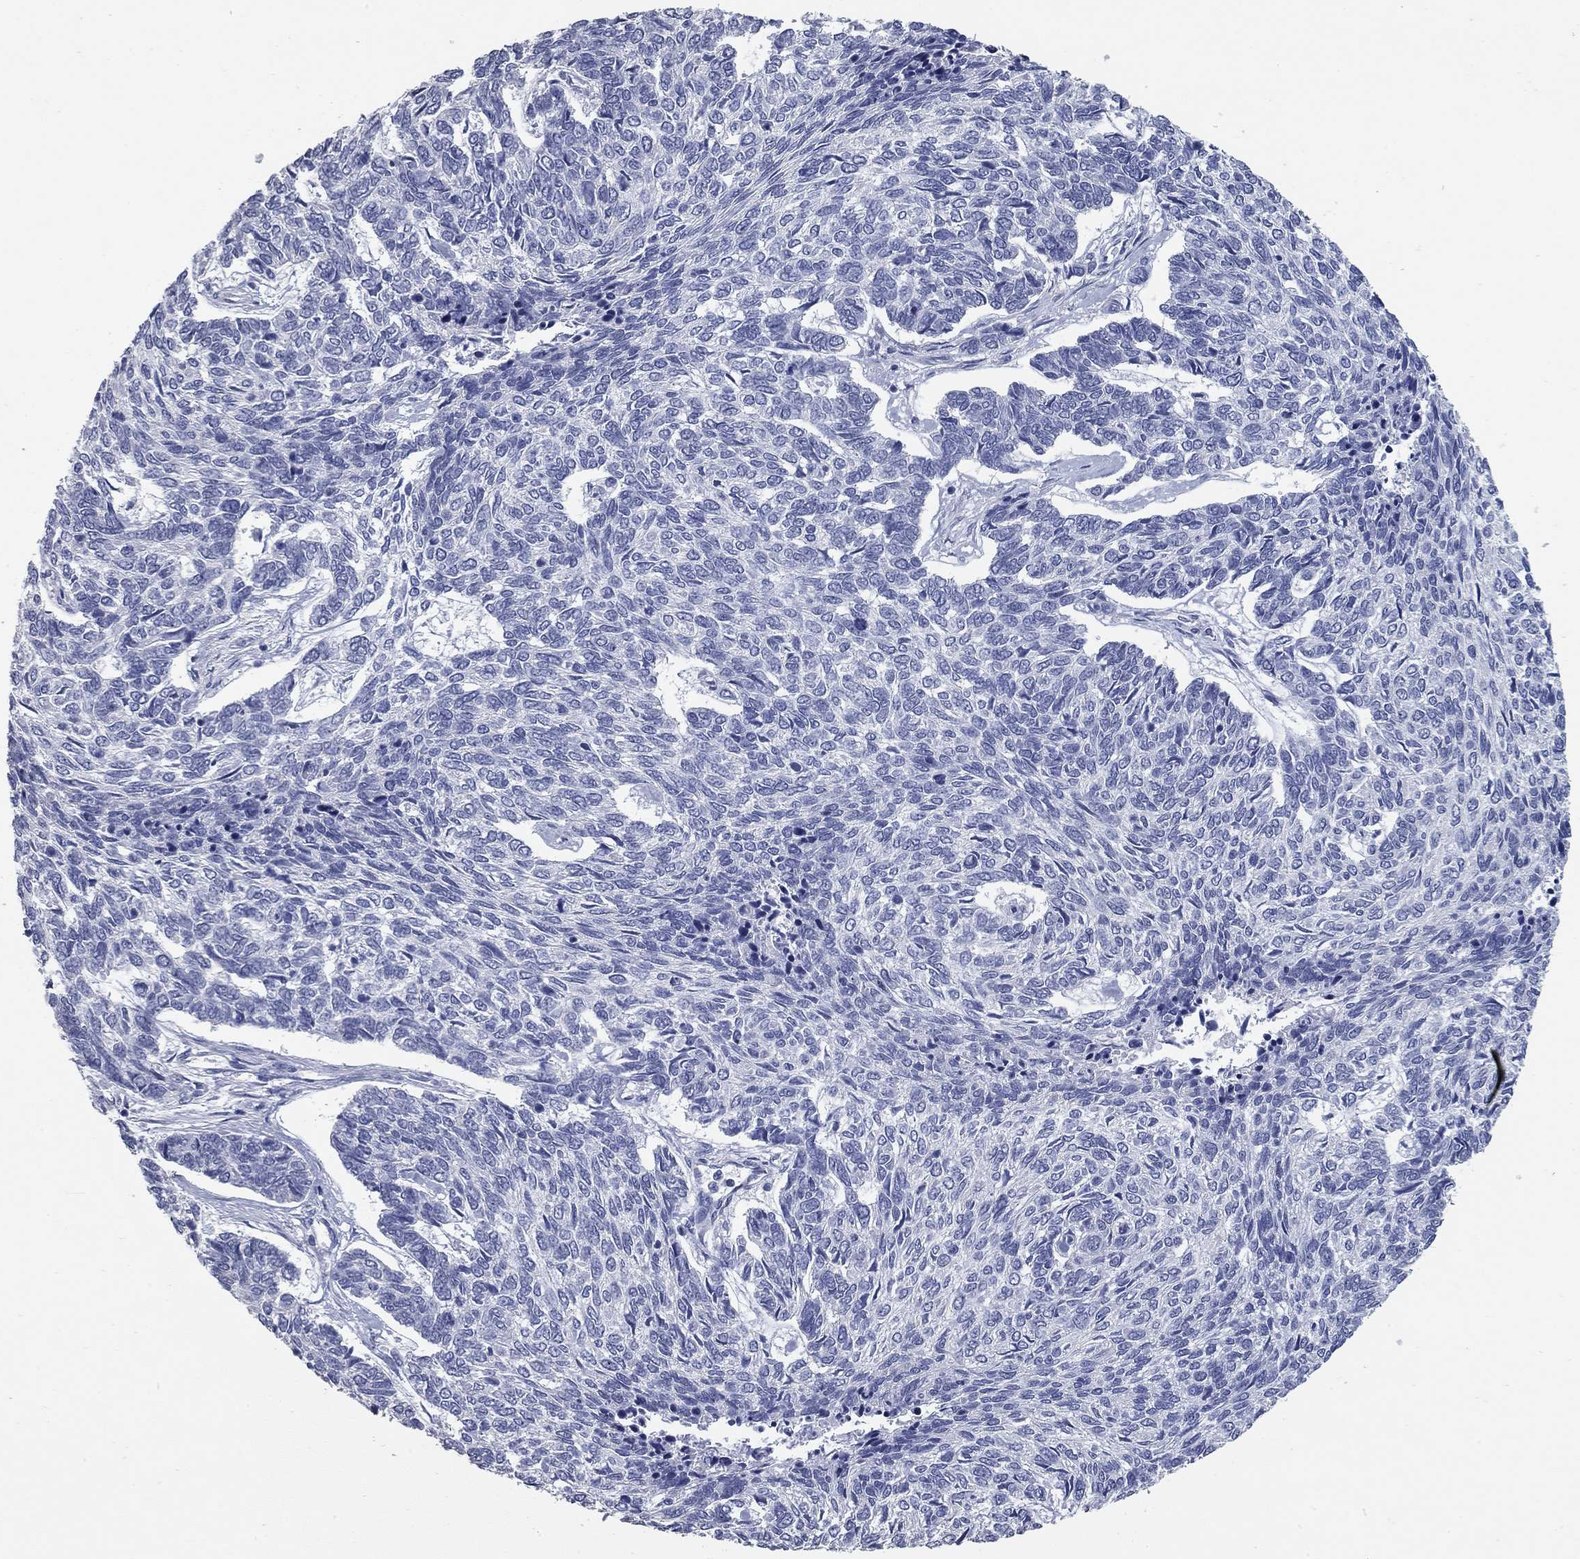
{"staining": {"intensity": "negative", "quantity": "none", "location": "none"}, "tissue": "skin cancer", "cell_type": "Tumor cells", "image_type": "cancer", "snomed": [{"axis": "morphology", "description": "Basal cell carcinoma"}, {"axis": "topography", "description": "Skin"}], "caption": "DAB immunohistochemical staining of skin basal cell carcinoma exhibits no significant positivity in tumor cells.", "gene": "TAC1", "patient": {"sex": "female", "age": 65}}